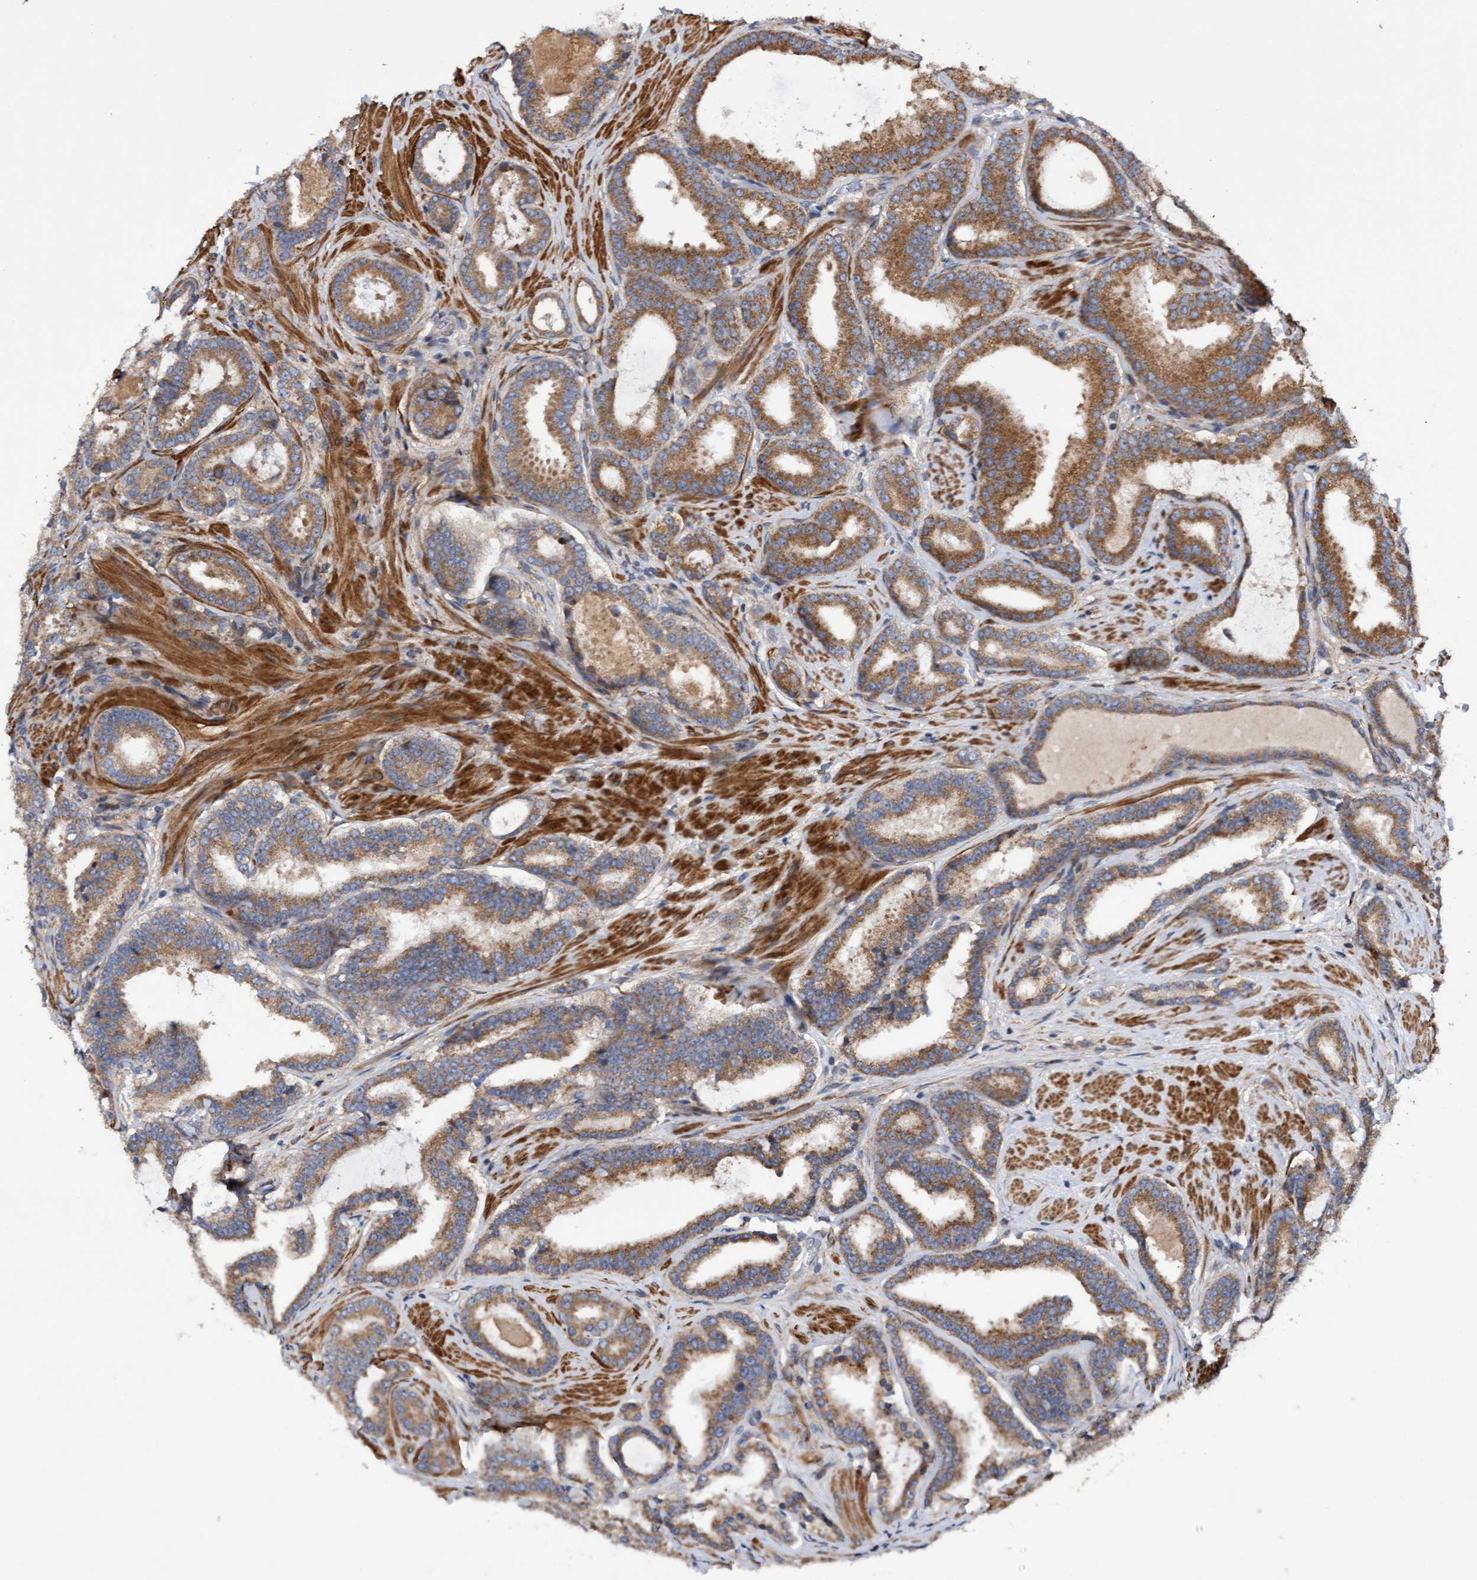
{"staining": {"intensity": "moderate", "quantity": ">75%", "location": "cytoplasmic/membranous"}, "tissue": "prostate cancer", "cell_type": "Tumor cells", "image_type": "cancer", "snomed": [{"axis": "morphology", "description": "Adenocarcinoma, High grade"}, {"axis": "topography", "description": "Prostate"}], "caption": "Immunohistochemistry micrograph of prostate high-grade adenocarcinoma stained for a protein (brown), which shows medium levels of moderate cytoplasmic/membranous expression in approximately >75% of tumor cells.", "gene": "ELP5", "patient": {"sex": "male", "age": 60}}